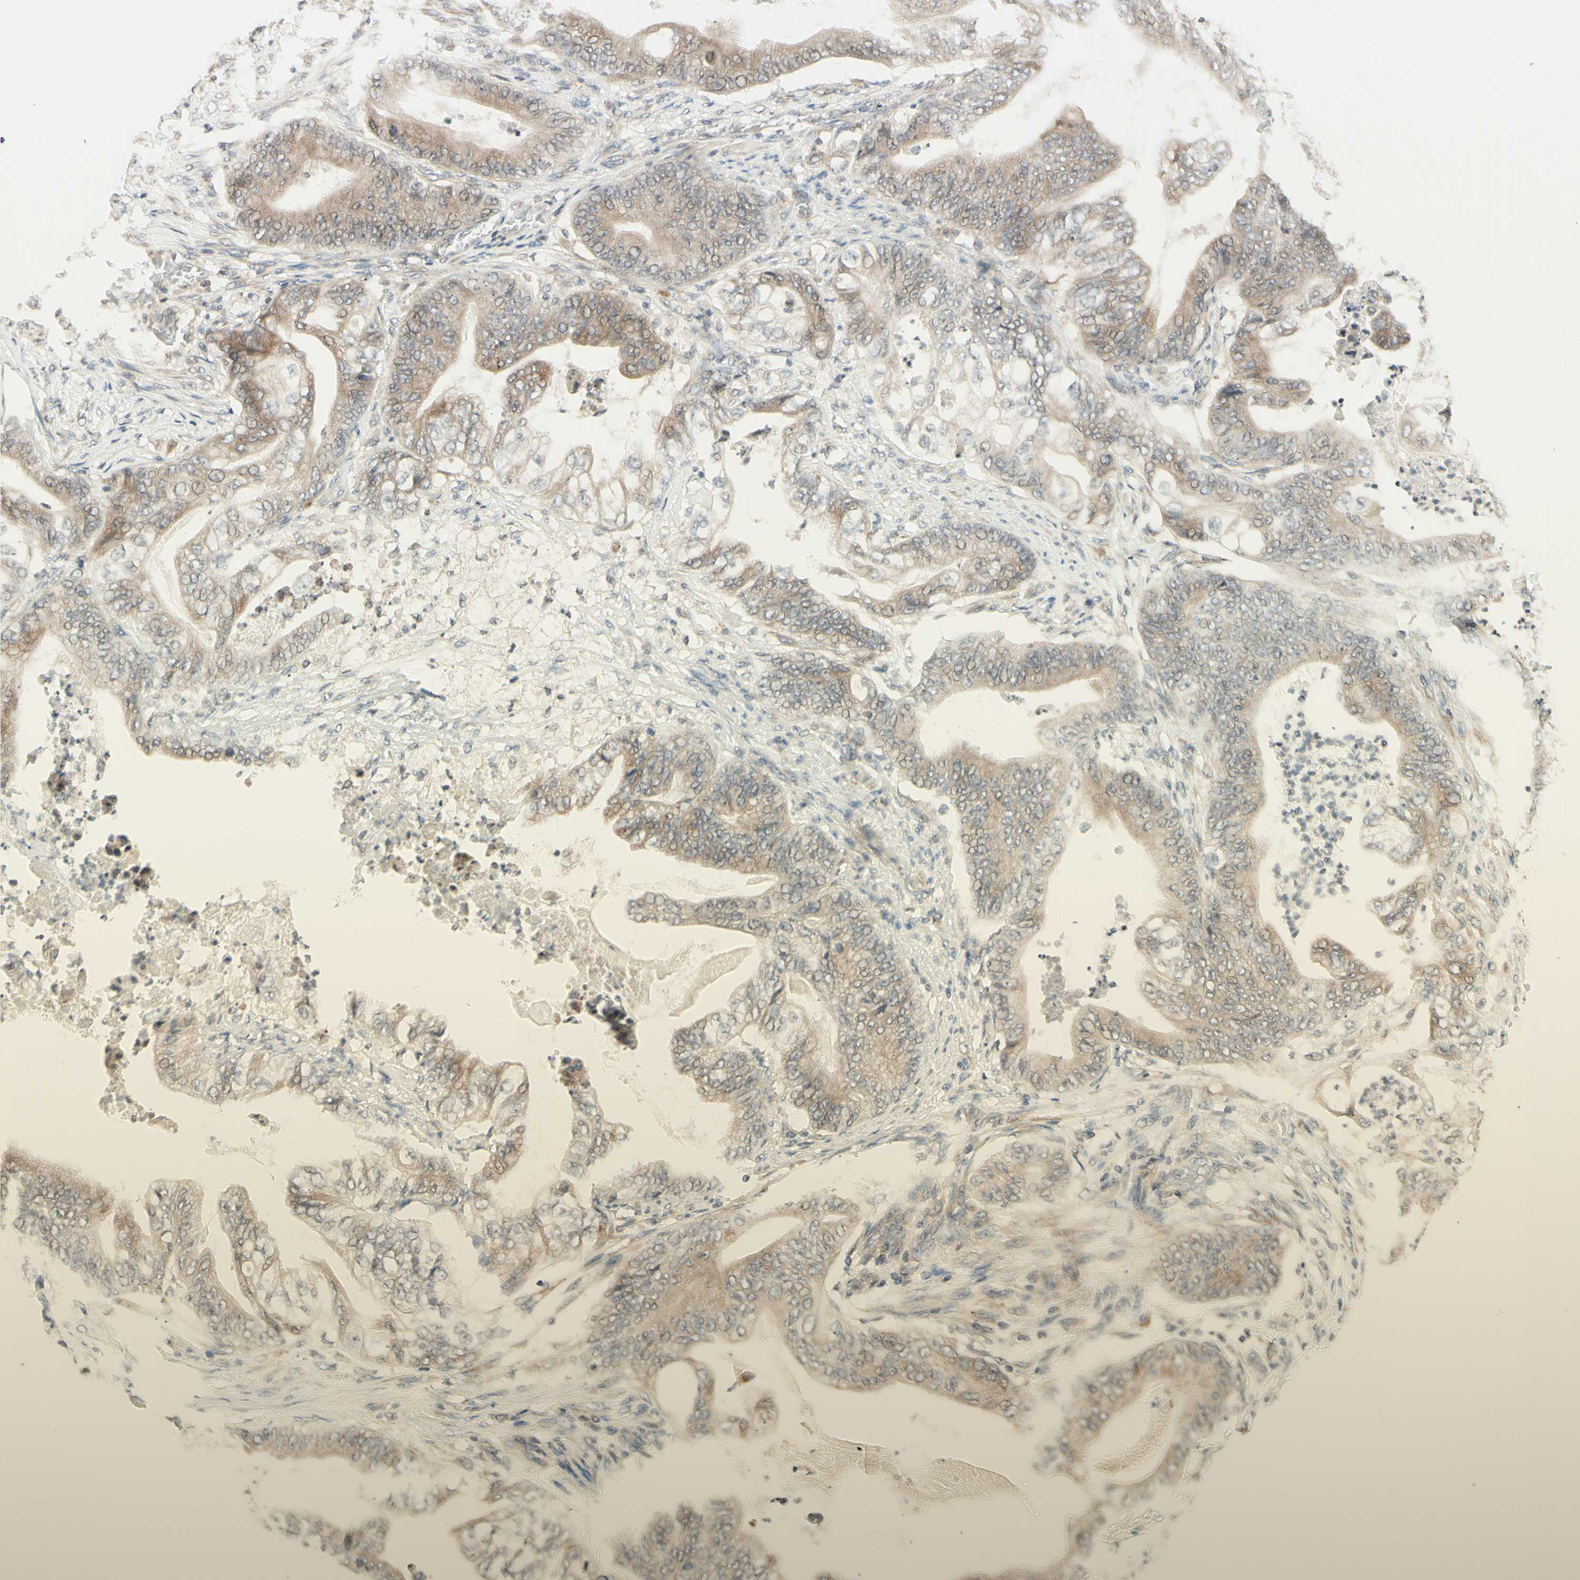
{"staining": {"intensity": "weak", "quantity": ">75%", "location": "cytoplasmic/membranous"}, "tissue": "stomach cancer", "cell_type": "Tumor cells", "image_type": "cancer", "snomed": [{"axis": "morphology", "description": "Adenocarcinoma, NOS"}, {"axis": "topography", "description": "Stomach"}], "caption": "IHC staining of adenocarcinoma (stomach), which exhibits low levels of weak cytoplasmic/membranous positivity in approximately >75% of tumor cells indicating weak cytoplasmic/membranous protein staining. The staining was performed using DAB (brown) for protein detection and nuclei were counterstained in hematoxylin (blue).", "gene": "ZW10", "patient": {"sex": "female", "age": 73}}